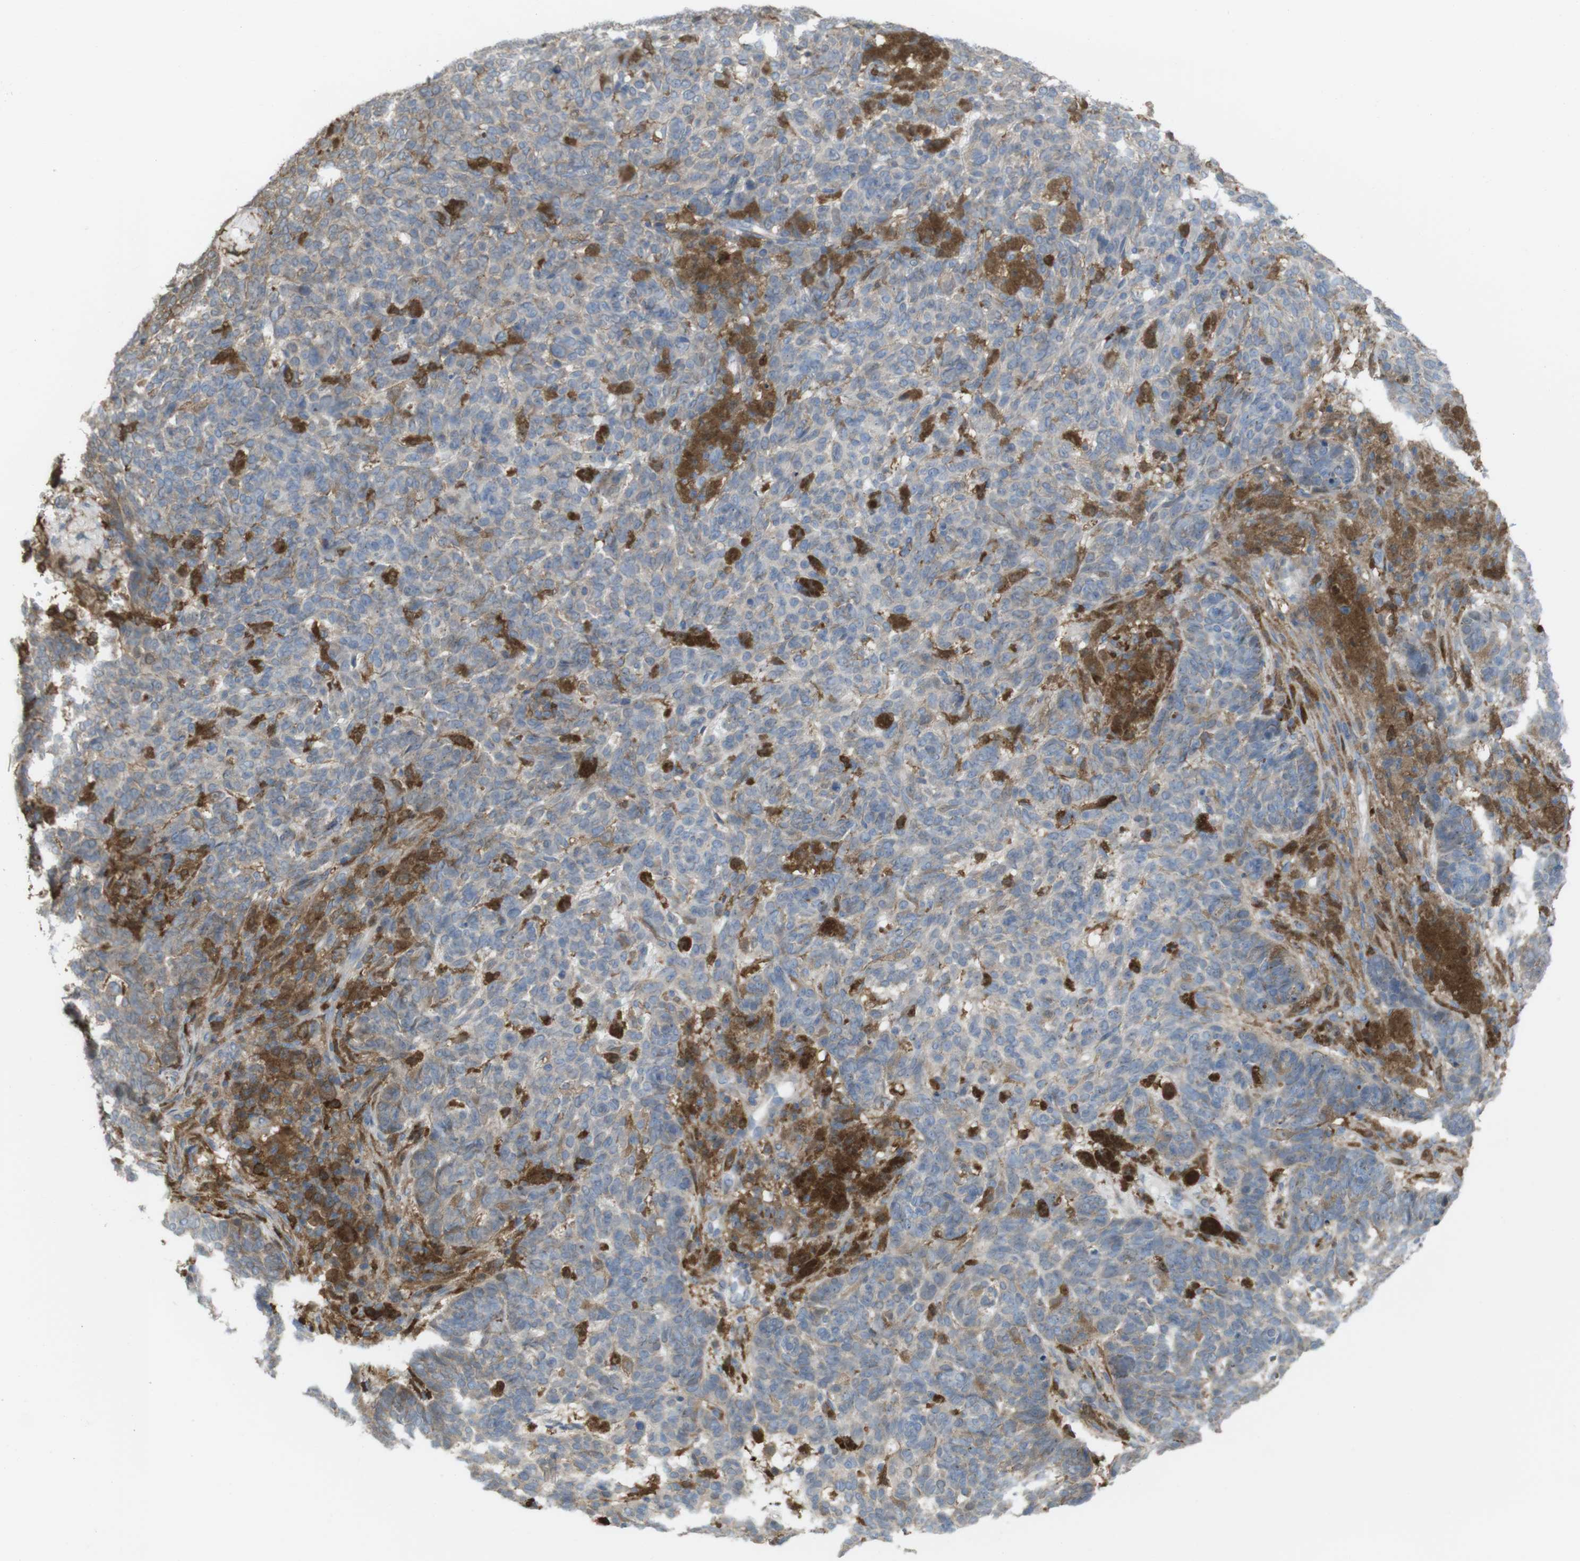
{"staining": {"intensity": "moderate", "quantity": "<25%", "location": "cytoplasmic/membranous"}, "tissue": "skin cancer", "cell_type": "Tumor cells", "image_type": "cancer", "snomed": [{"axis": "morphology", "description": "Basal cell carcinoma"}, {"axis": "topography", "description": "Skin"}], "caption": "Brown immunohistochemical staining in skin basal cell carcinoma exhibits moderate cytoplasmic/membranous expression in approximately <25% of tumor cells. (IHC, brightfield microscopy, high magnification).", "gene": "PRKCD", "patient": {"sex": "male", "age": 85}}